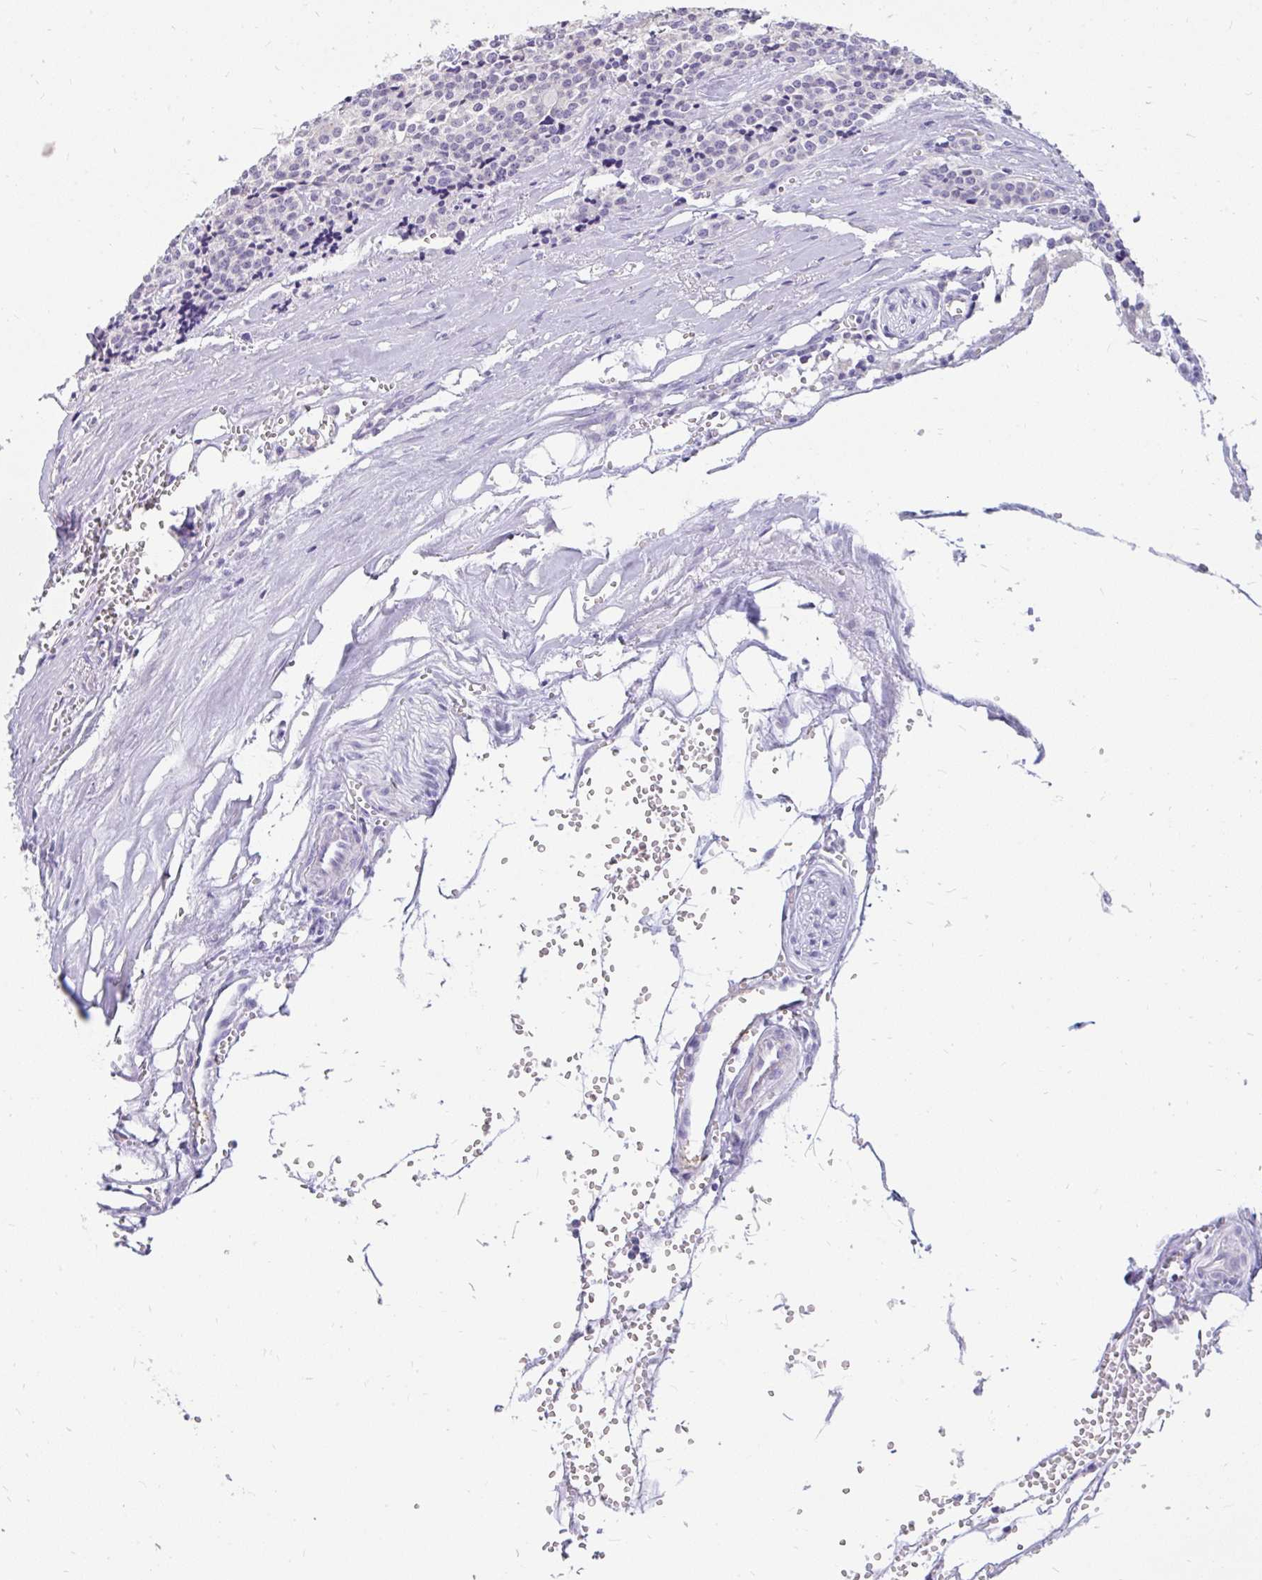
{"staining": {"intensity": "negative", "quantity": "none", "location": "none"}, "tissue": "carcinoid", "cell_type": "Tumor cells", "image_type": "cancer", "snomed": [{"axis": "morphology", "description": "Carcinoid, malignant, NOS"}, {"axis": "topography", "description": "Small intestine"}], "caption": "High magnification brightfield microscopy of carcinoid stained with DAB (brown) and counterstained with hematoxylin (blue): tumor cells show no significant staining.", "gene": "INTS5", "patient": {"sex": "male", "age": 63}}